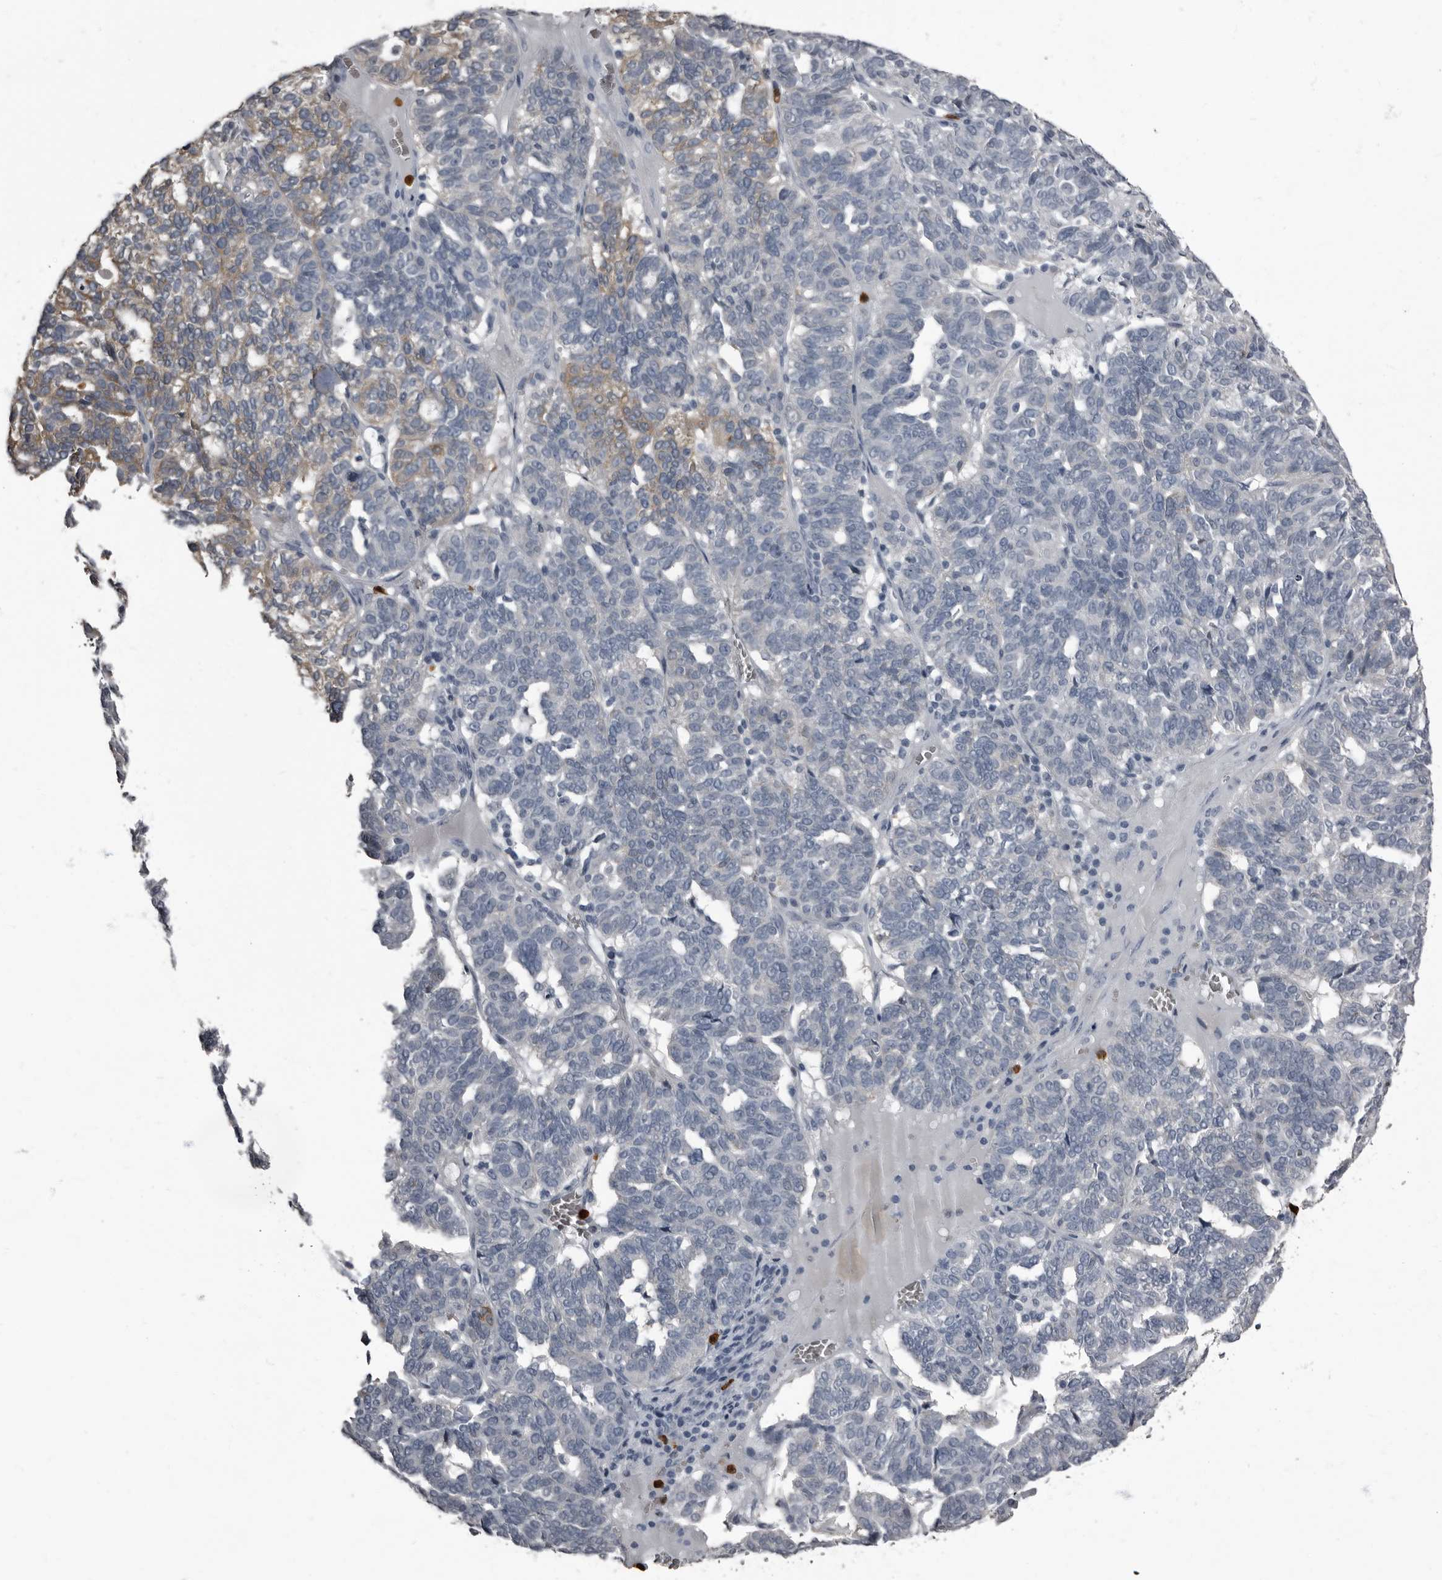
{"staining": {"intensity": "moderate", "quantity": "<25%", "location": "cytoplasmic/membranous"}, "tissue": "ovarian cancer", "cell_type": "Tumor cells", "image_type": "cancer", "snomed": [{"axis": "morphology", "description": "Cystadenocarcinoma, serous, NOS"}, {"axis": "topography", "description": "Ovary"}], "caption": "Tumor cells demonstrate low levels of moderate cytoplasmic/membranous expression in about <25% of cells in human serous cystadenocarcinoma (ovarian).", "gene": "TPD52L1", "patient": {"sex": "female", "age": 59}}